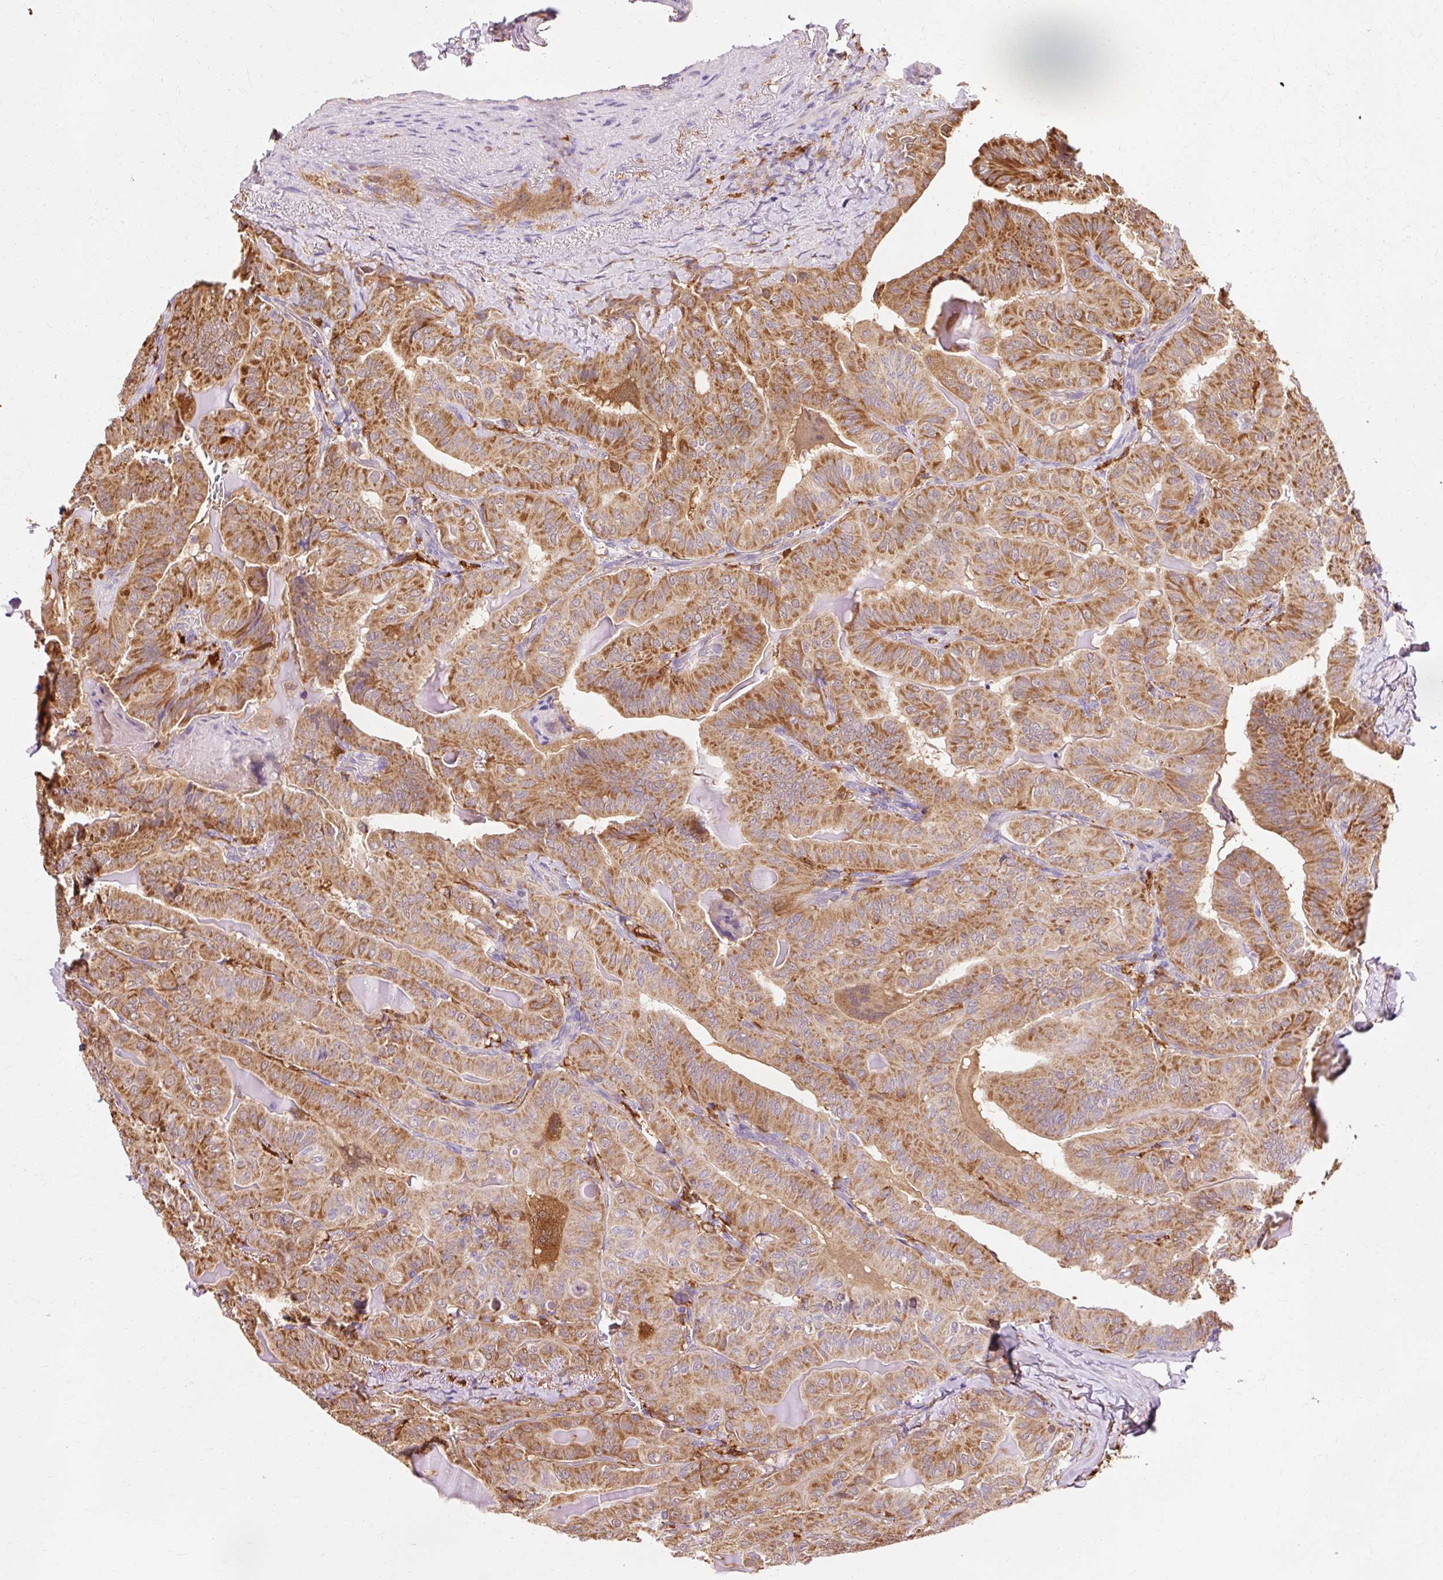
{"staining": {"intensity": "moderate", "quantity": ">75%", "location": "cytoplasmic/membranous"}, "tissue": "thyroid cancer", "cell_type": "Tumor cells", "image_type": "cancer", "snomed": [{"axis": "morphology", "description": "Papillary adenocarcinoma, NOS"}, {"axis": "topography", "description": "Thyroid gland"}], "caption": "Immunohistochemical staining of human papillary adenocarcinoma (thyroid) shows medium levels of moderate cytoplasmic/membranous expression in about >75% of tumor cells.", "gene": "GPX1", "patient": {"sex": "female", "age": 68}}